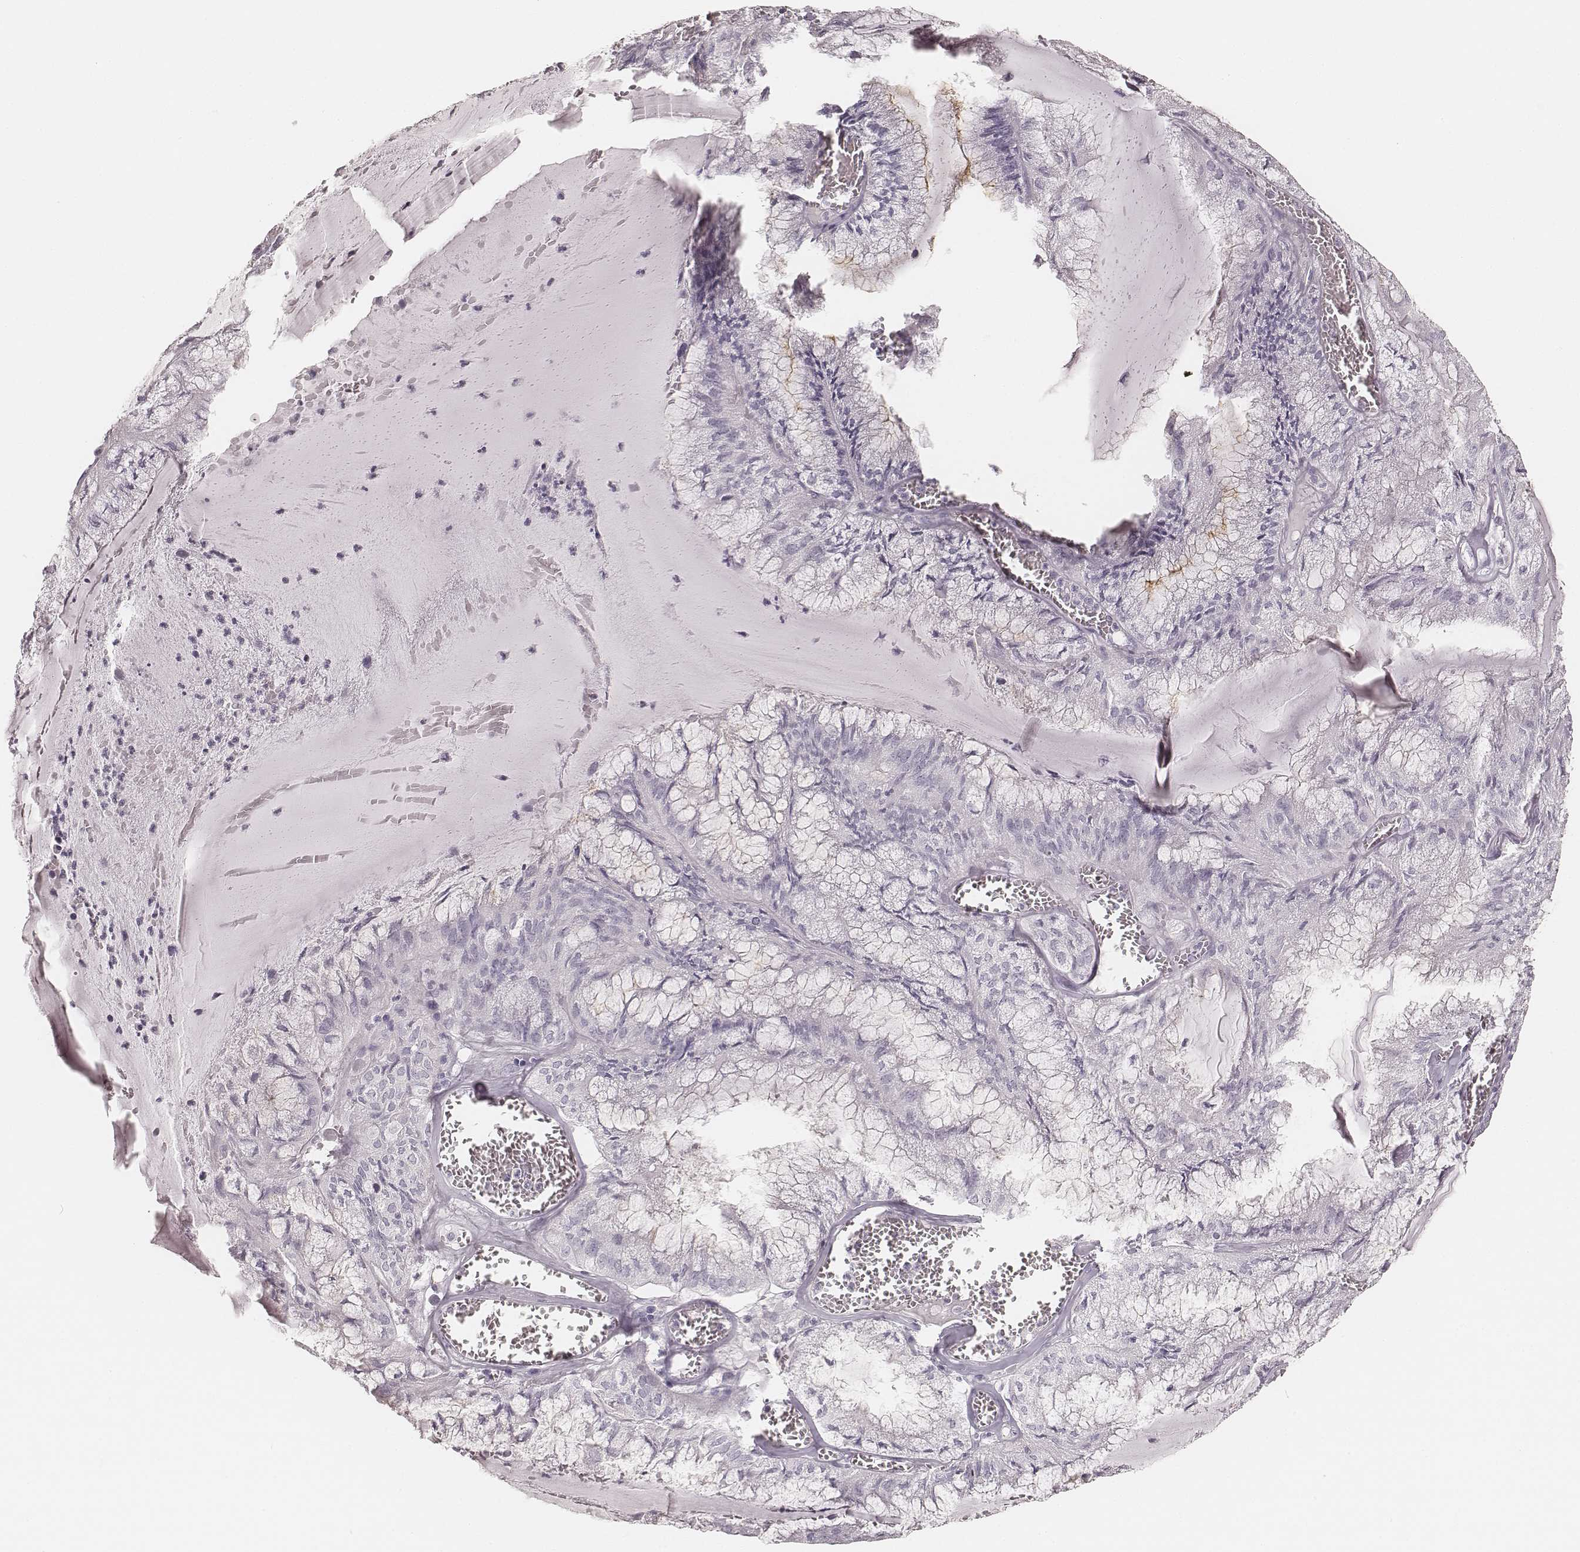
{"staining": {"intensity": "negative", "quantity": "none", "location": "none"}, "tissue": "endometrial cancer", "cell_type": "Tumor cells", "image_type": "cancer", "snomed": [{"axis": "morphology", "description": "Carcinoma, NOS"}, {"axis": "topography", "description": "Endometrium"}], "caption": "This is an immunohistochemistry (IHC) photomicrograph of endometrial cancer. There is no expression in tumor cells.", "gene": "HNF4G", "patient": {"sex": "female", "age": 62}}